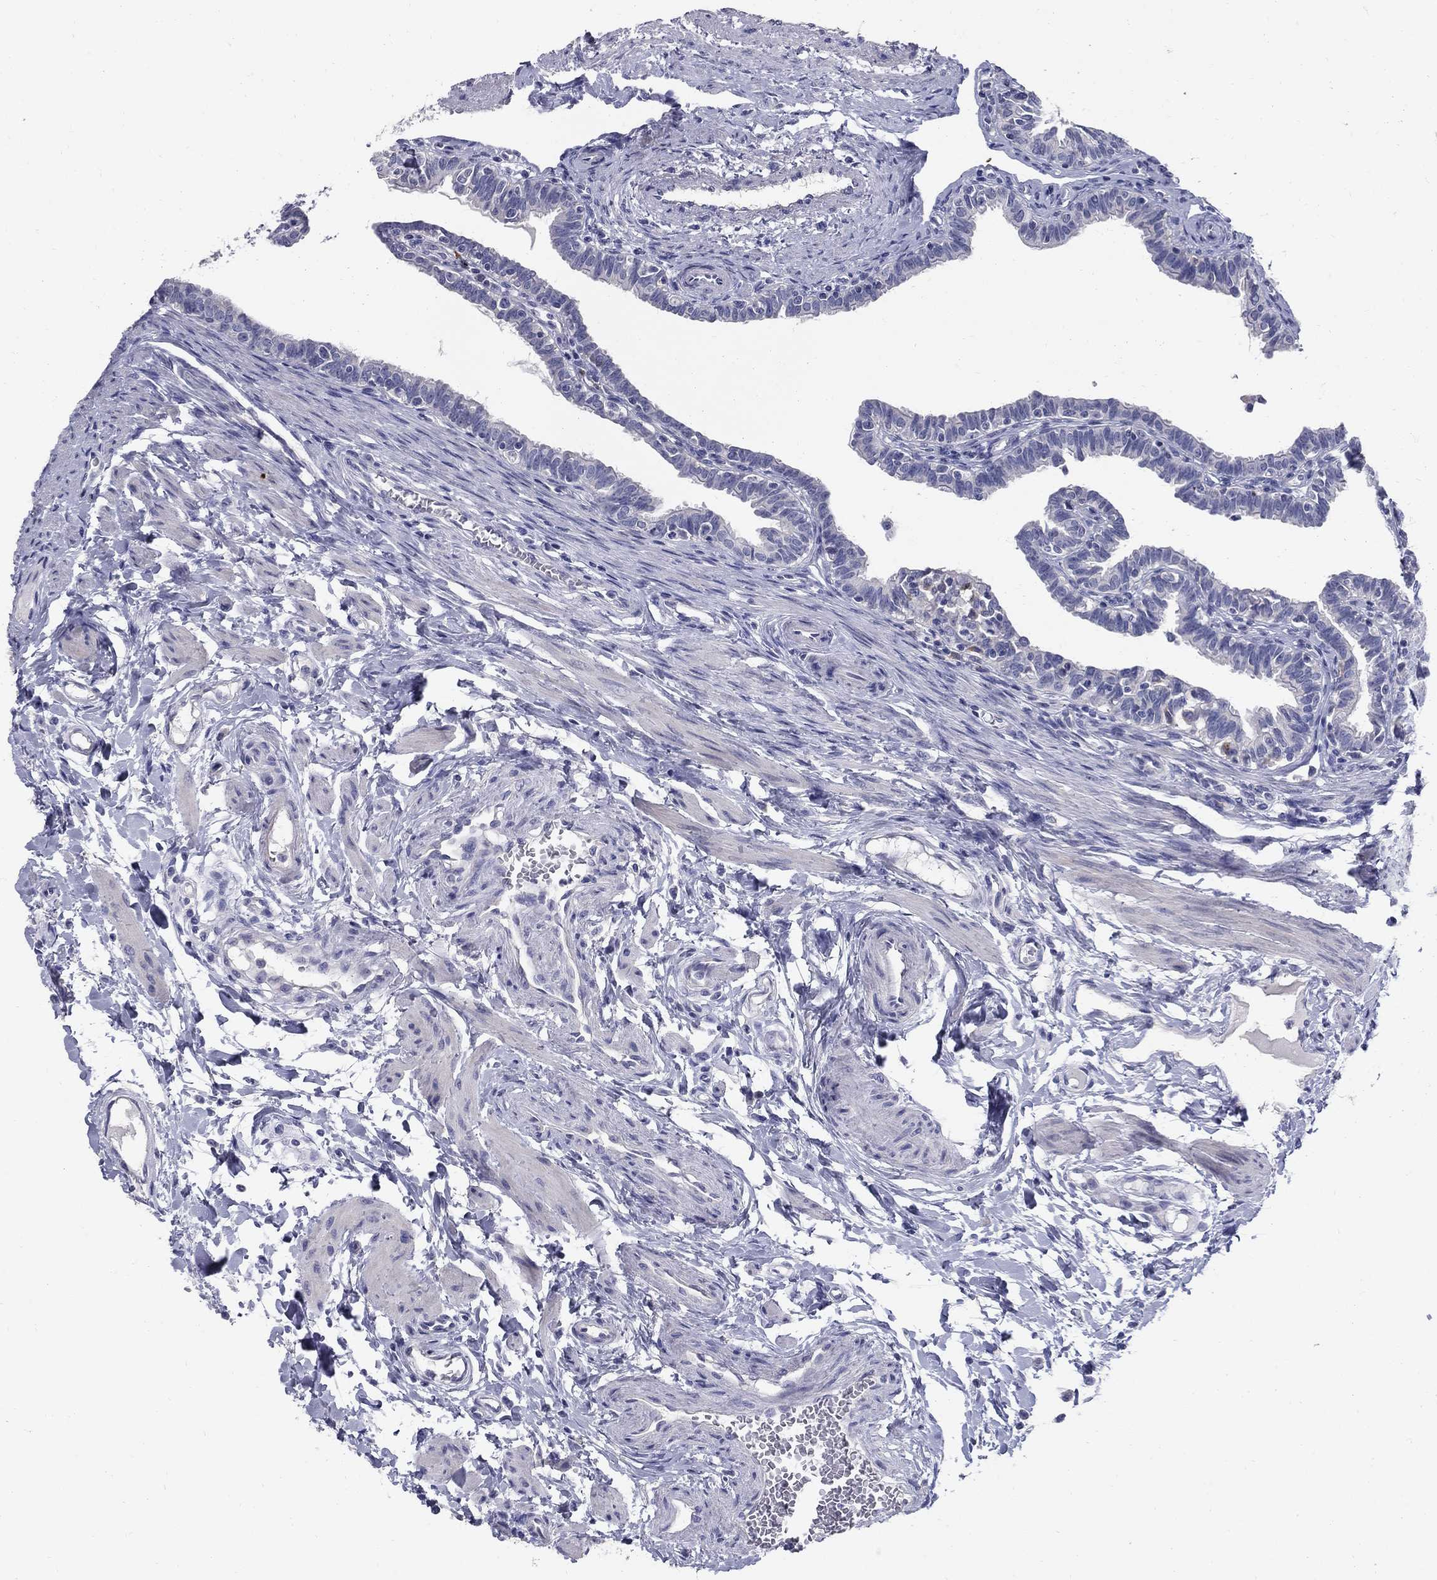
{"staining": {"intensity": "negative", "quantity": "none", "location": "none"}, "tissue": "fallopian tube", "cell_type": "Glandular cells", "image_type": "normal", "snomed": [{"axis": "morphology", "description": "Normal tissue, NOS"}, {"axis": "topography", "description": "Fallopian tube"}], "caption": "IHC image of benign fallopian tube stained for a protein (brown), which demonstrates no staining in glandular cells. (Immunohistochemistry (ihc), brightfield microscopy, high magnification).", "gene": "TP53TG5", "patient": {"sex": "female", "age": 36}}